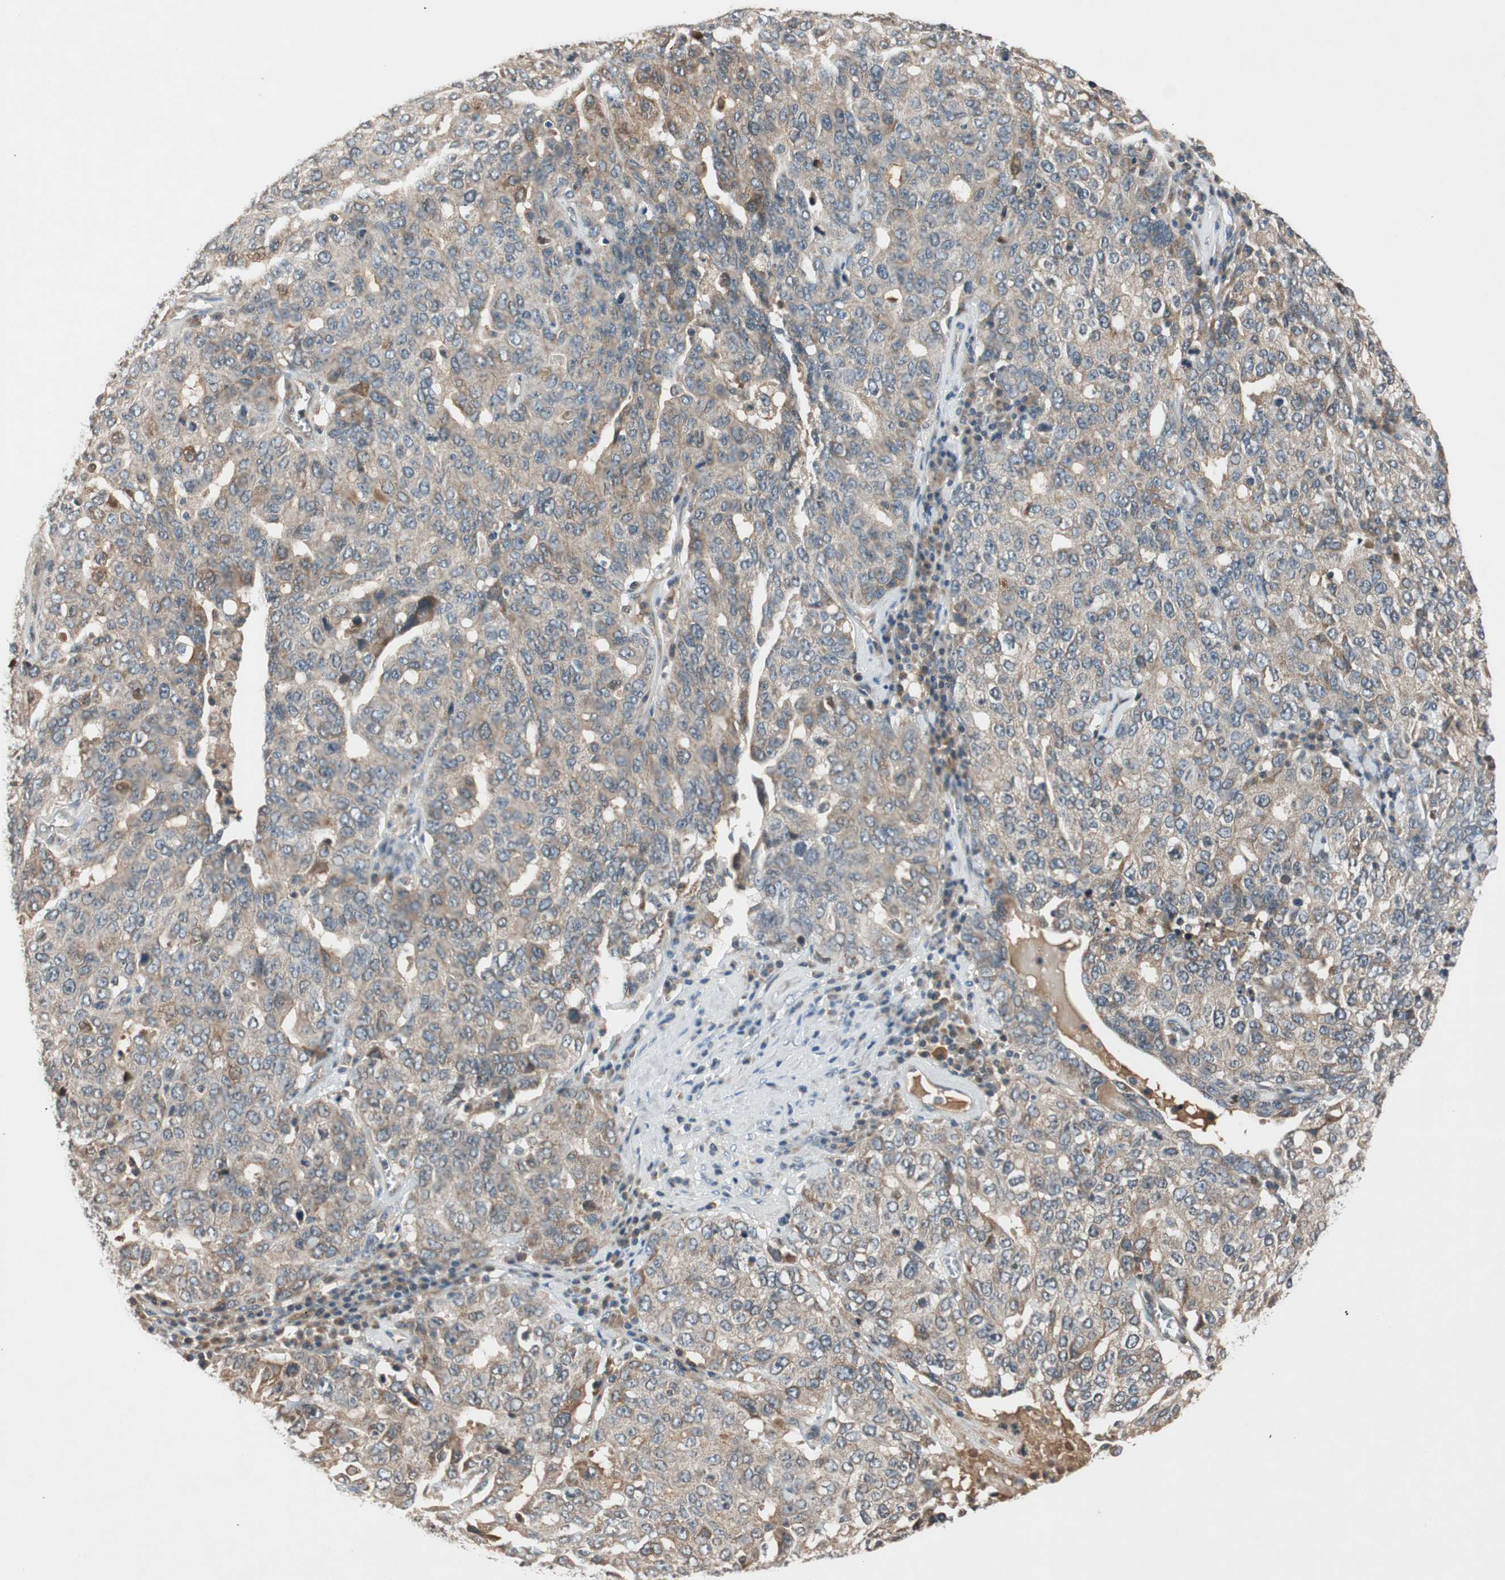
{"staining": {"intensity": "weak", "quantity": "25%-75%", "location": "cytoplasmic/membranous"}, "tissue": "ovarian cancer", "cell_type": "Tumor cells", "image_type": "cancer", "snomed": [{"axis": "morphology", "description": "Carcinoma, endometroid"}, {"axis": "topography", "description": "Ovary"}], "caption": "The histopathology image reveals immunohistochemical staining of endometroid carcinoma (ovarian). There is weak cytoplasmic/membranous positivity is present in approximately 25%-75% of tumor cells. The staining was performed using DAB (3,3'-diaminobenzidine), with brown indicating positive protein expression. Nuclei are stained blue with hematoxylin.", "gene": "GCLM", "patient": {"sex": "female", "age": 62}}